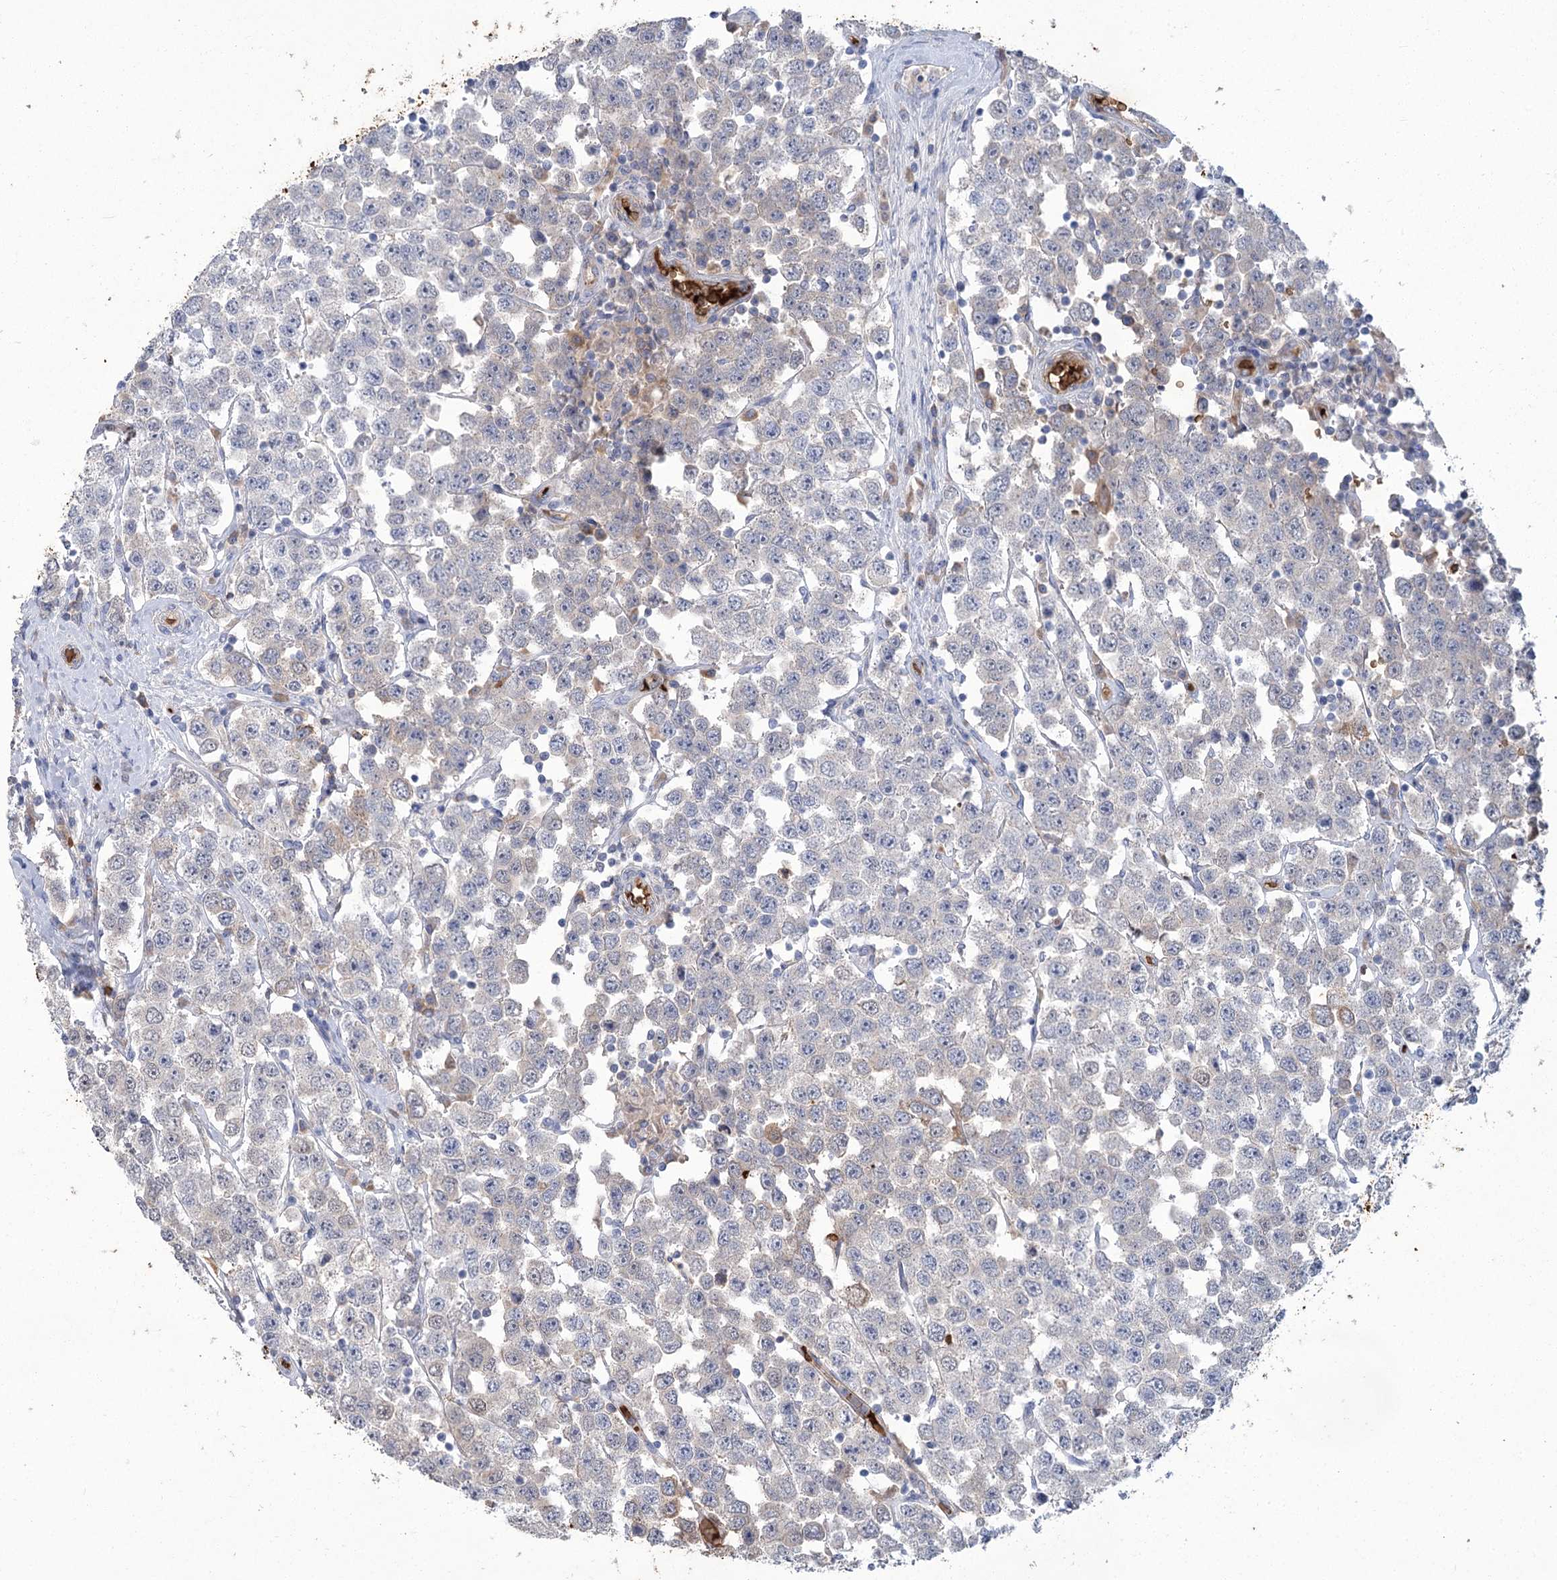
{"staining": {"intensity": "negative", "quantity": "none", "location": "none"}, "tissue": "testis cancer", "cell_type": "Tumor cells", "image_type": "cancer", "snomed": [{"axis": "morphology", "description": "Seminoma, NOS"}, {"axis": "topography", "description": "Testis"}], "caption": "Human testis cancer (seminoma) stained for a protein using IHC exhibits no expression in tumor cells.", "gene": "HBA1", "patient": {"sex": "male", "age": 28}}